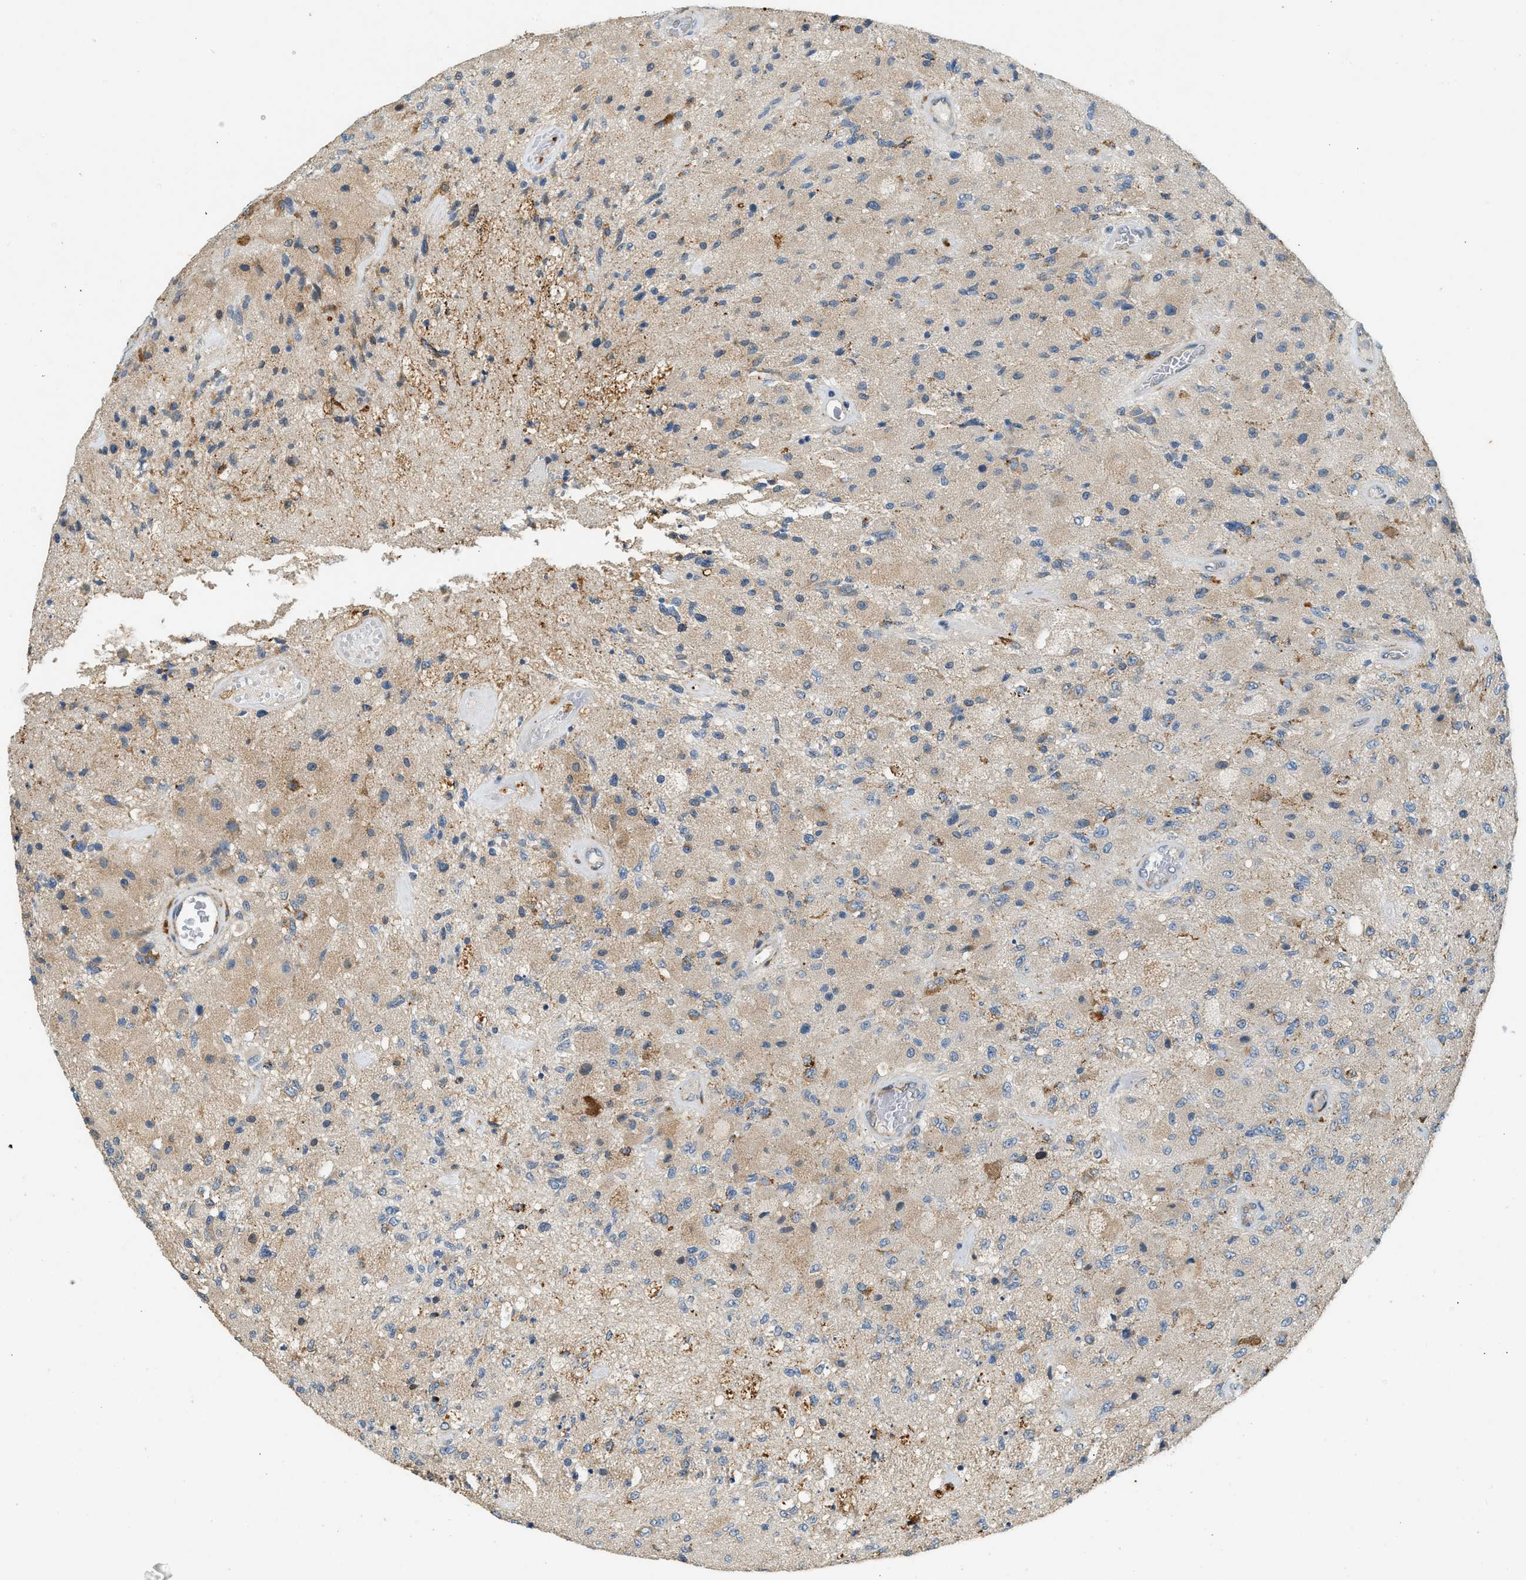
{"staining": {"intensity": "moderate", "quantity": "<25%", "location": "cytoplasmic/membranous"}, "tissue": "glioma", "cell_type": "Tumor cells", "image_type": "cancer", "snomed": [{"axis": "morphology", "description": "Normal tissue, NOS"}, {"axis": "morphology", "description": "Glioma, malignant, High grade"}, {"axis": "topography", "description": "Cerebral cortex"}], "caption": "Moderate cytoplasmic/membranous staining for a protein is identified in approximately <25% of tumor cells of malignant high-grade glioma using immunohistochemistry.", "gene": "CTSB", "patient": {"sex": "male", "age": 77}}